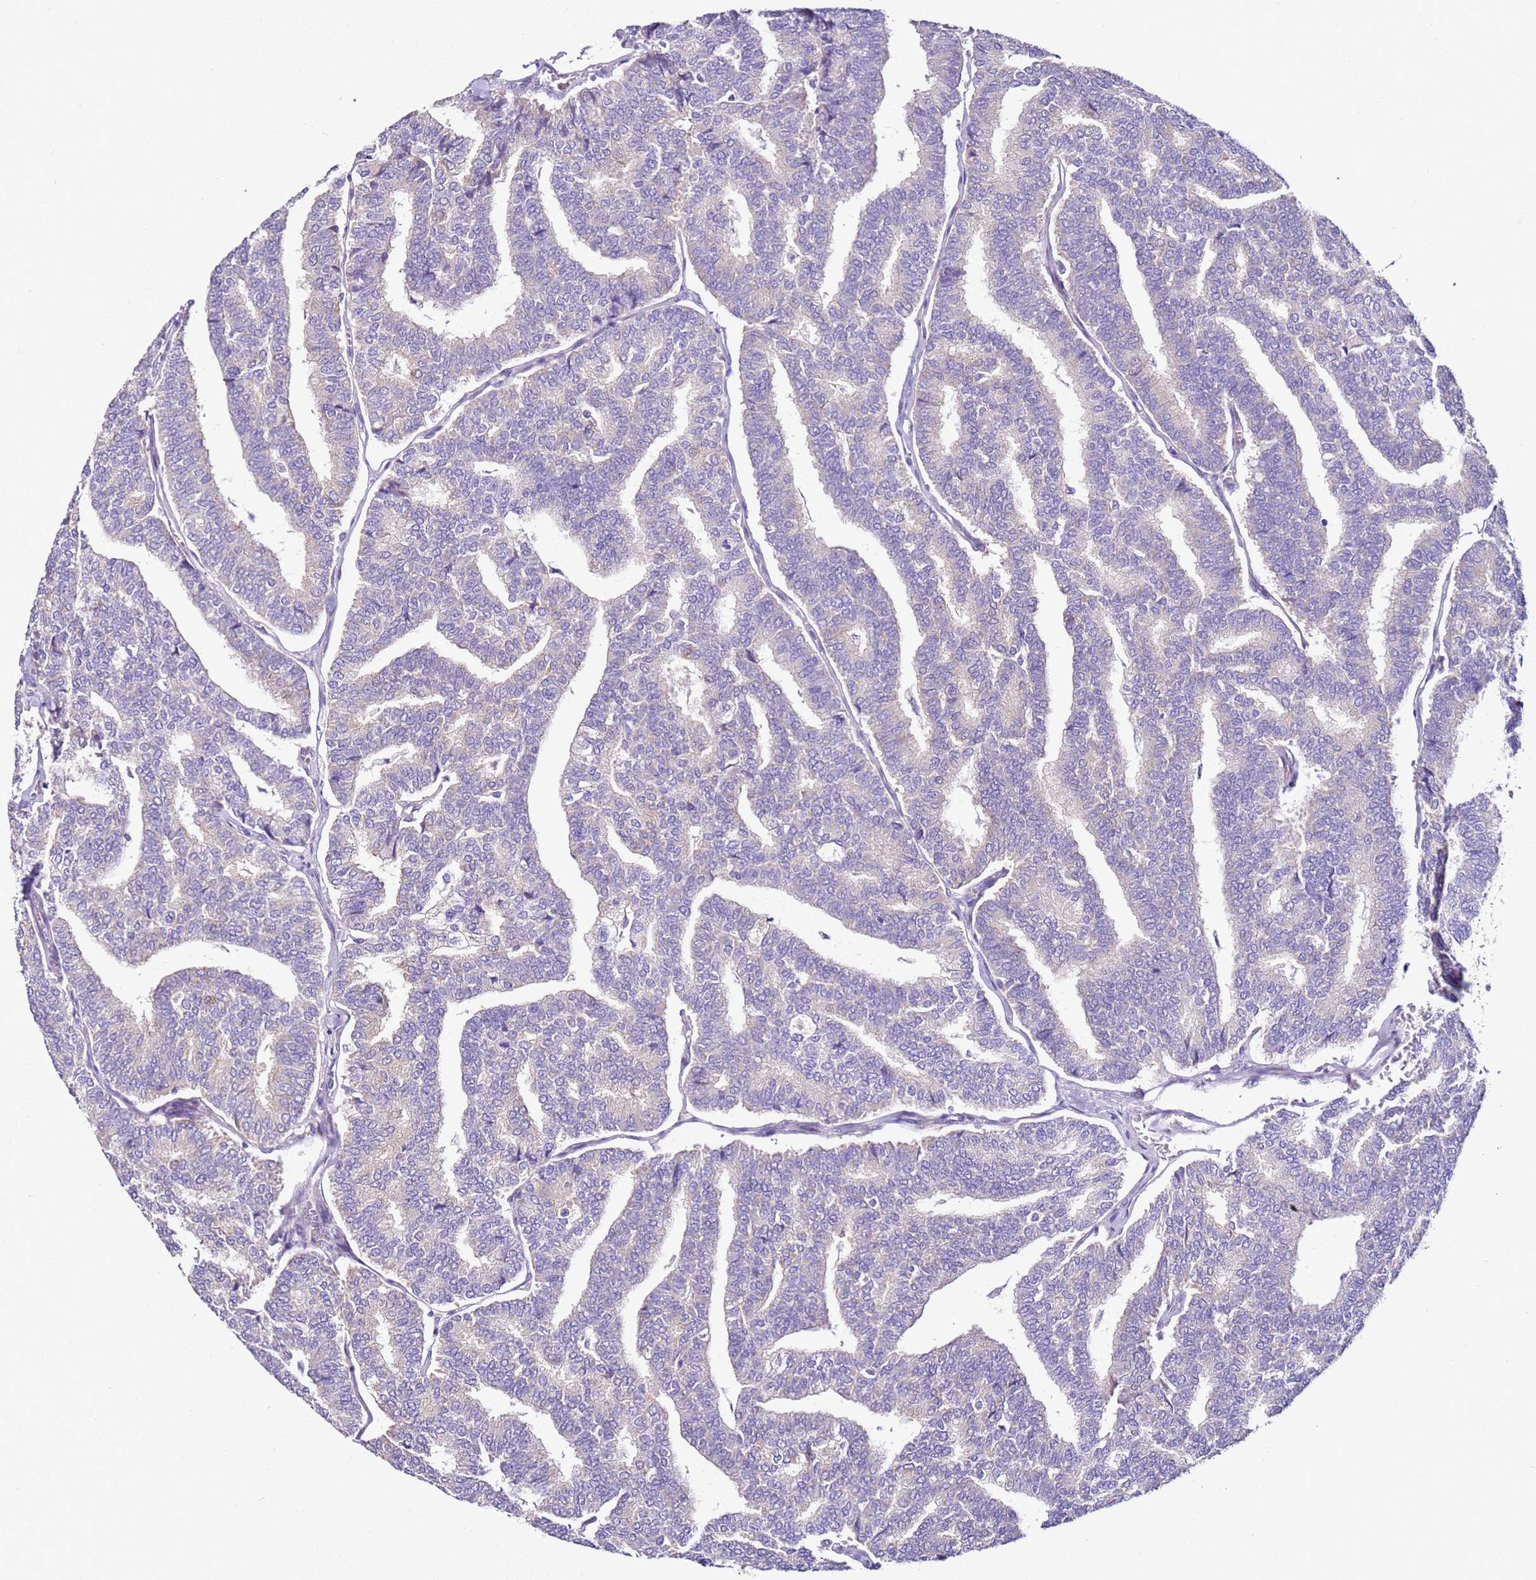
{"staining": {"intensity": "negative", "quantity": "none", "location": "none"}, "tissue": "thyroid cancer", "cell_type": "Tumor cells", "image_type": "cancer", "snomed": [{"axis": "morphology", "description": "Papillary adenocarcinoma, NOS"}, {"axis": "topography", "description": "Thyroid gland"}], "caption": "The photomicrograph exhibits no significant positivity in tumor cells of thyroid cancer.", "gene": "HGD", "patient": {"sex": "female", "age": 35}}